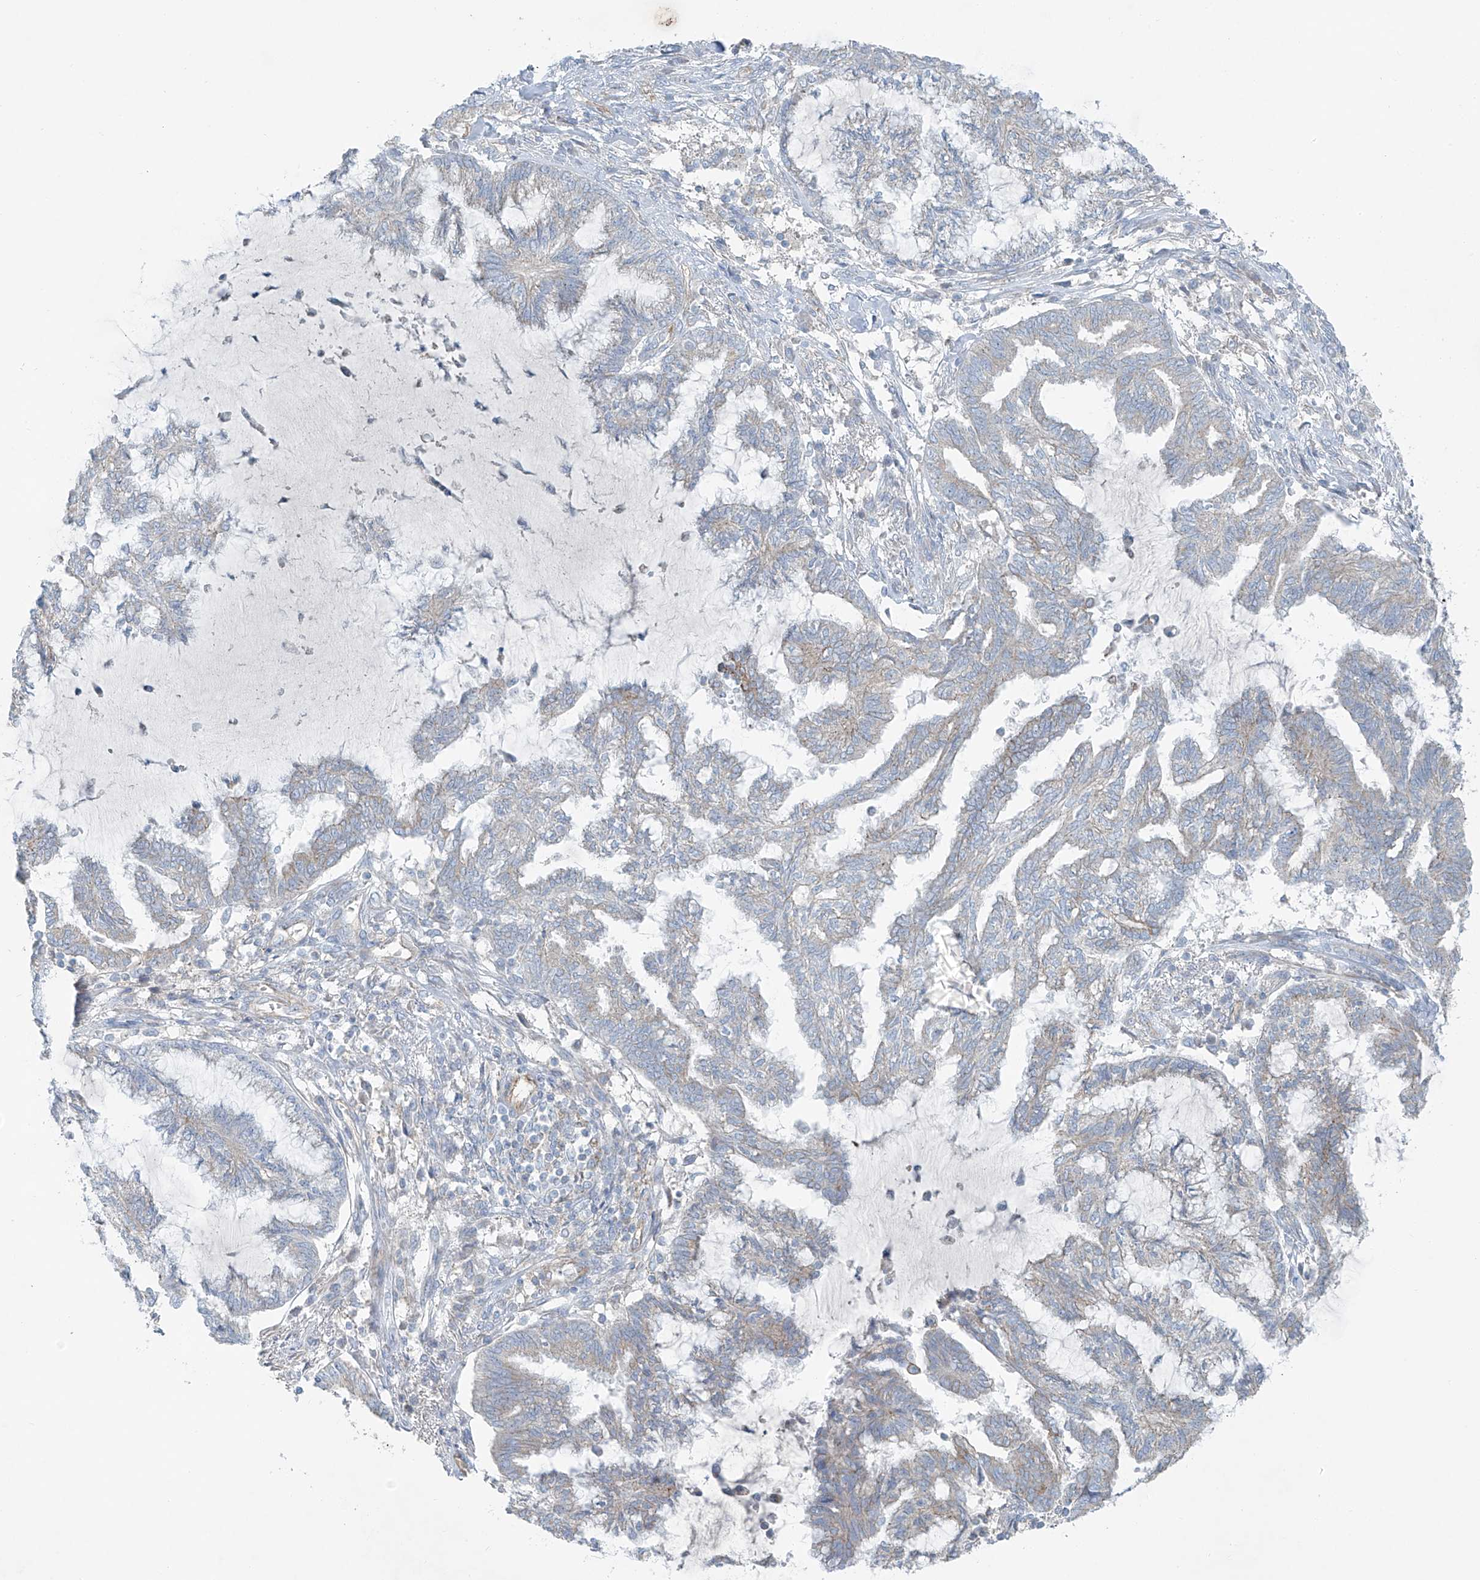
{"staining": {"intensity": "negative", "quantity": "none", "location": "none"}, "tissue": "endometrial cancer", "cell_type": "Tumor cells", "image_type": "cancer", "snomed": [{"axis": "morphology", "description": "Adenocarcinoma, NOS"}, {"axis": "topography", "description": "Endometrium"}], "caption": "Endometrial cancer was stained to show a protein in brown. There is no significant positivity in tumor cells.", "gene": "VAMP5", "patient": {"sex": "female", "age": 86}}